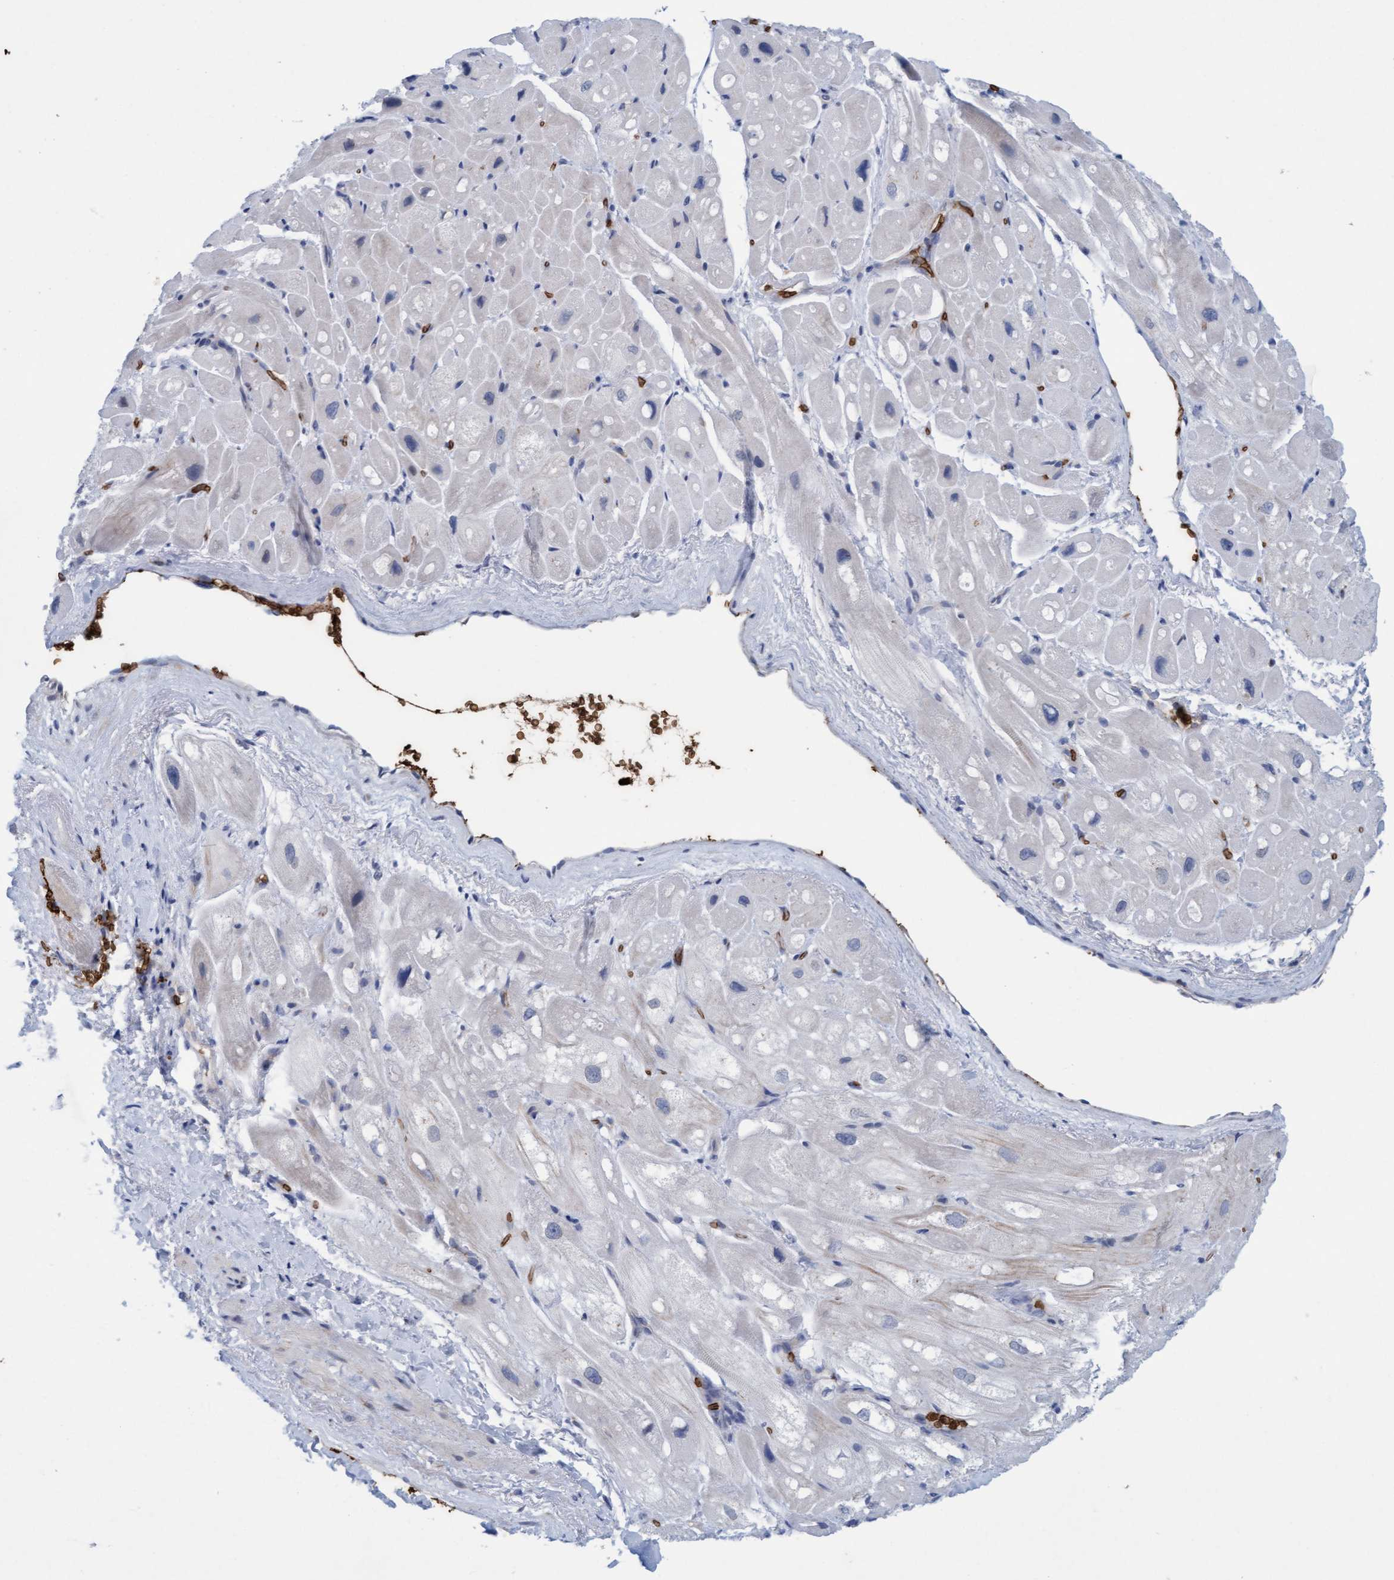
{"staining": {"intensity": "negative", "quantity": "none", "location": "none"}, "tissue": "heart muscle", "cell_type": "Cardiomyocytes", "image_type": "normal", "snomed": [{"axis": "morphology", "description": "Normal tissue, NOS"}, {"axis": "topography", "description": "Heart"}], "caption": "Human heart muscle stained for a protein using IHC demonstrates no expression in cardiomyocytes.", "gene": "SPEM2", "patient": {"sex": "male", "age": 49}}